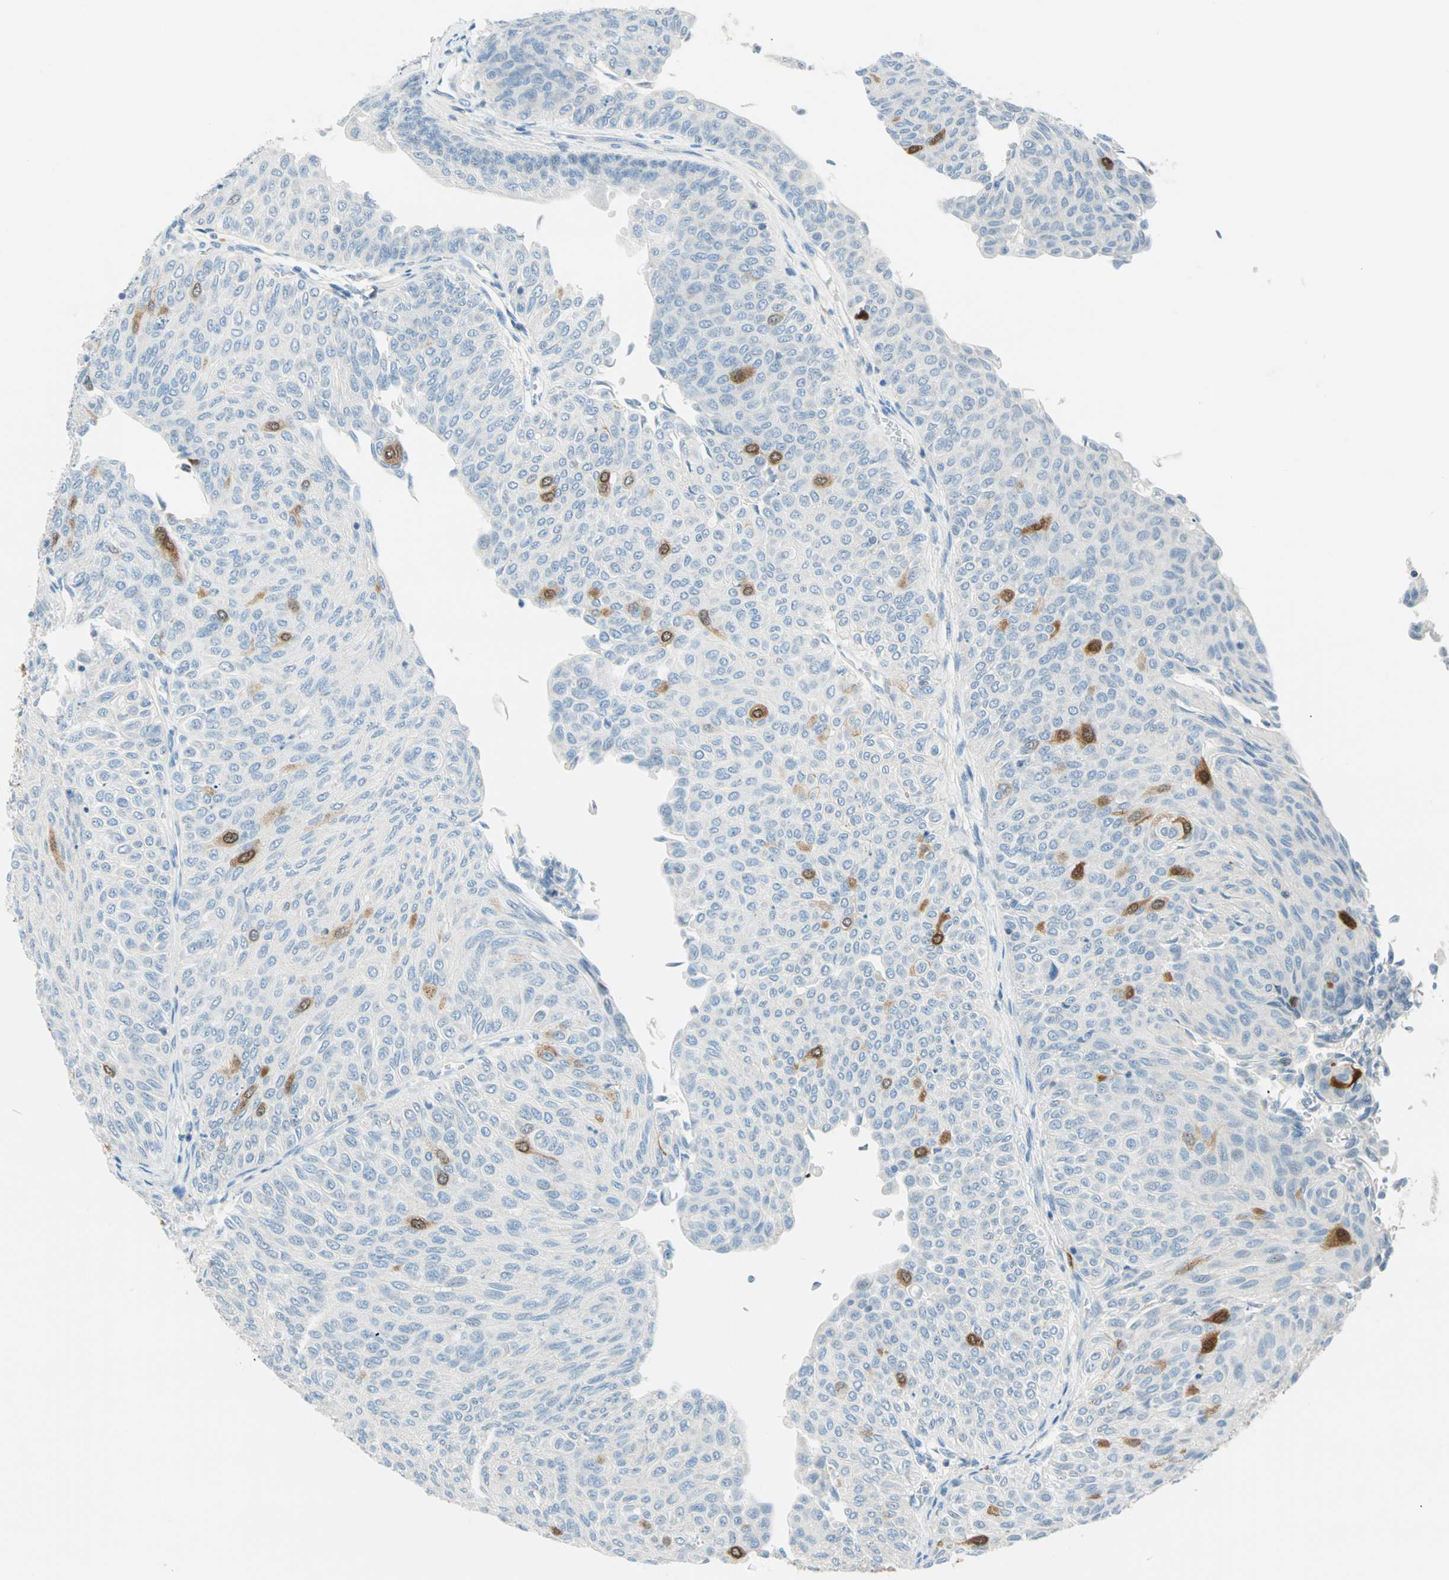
{"staining": {"intensity": "strong", "quantity": "<25%", "location": "cytoplasmic/membranous,nuclear"}, "tissue": "urothelial cancer", "cell_type": "Tumor cells", "image_type": "cancer", "snomed": [{"axis": "morphology", "description": "Urothelial carcinoma, Low grade"}, {"axis": "topography", "description": "Urinary bladder"}], "caption": "This photomicrograph reveals urothelial cancer stained with immunohistochemistry (IHC) to label a protein in brown. The cytoplasmic/membranous and nuclear of tumor cells show strong positivity for the protein. Nuclei are counter-stained blue.", "gene": "PTTG1", "patient": {"sex": "male", "age": 78}}